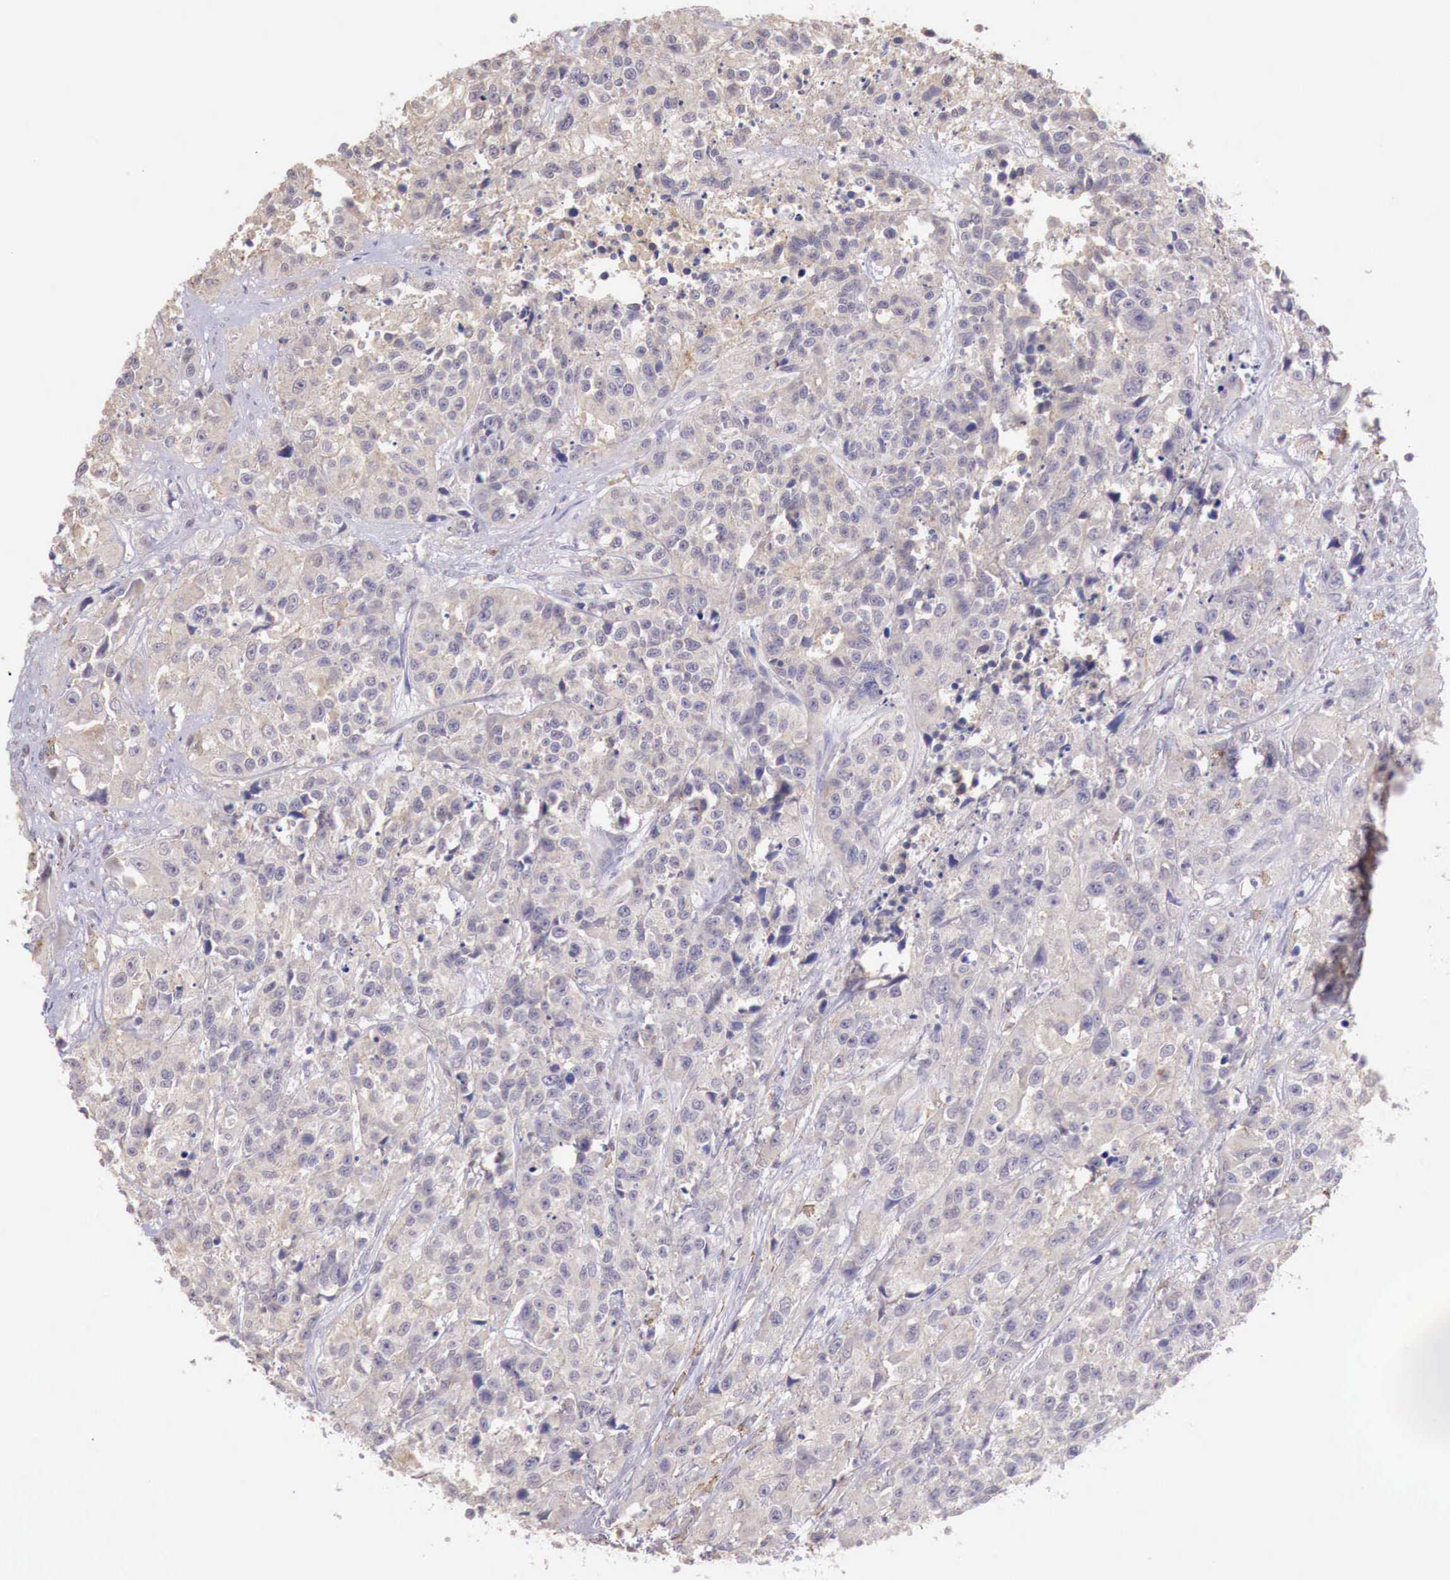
{"staining": {"intensity": "weak", "quantity": "25%-75%", "location": "cytoplasmic/membranous"}, "tissue": "urothelial cancer", "cell_type": "Tumor cells", "image_type": "cancer", "snomed": [{"axis": "morphology", "description": "Urothelial carcinoma, High grade"}, {"axis": "topography", "description": "Urinary bladder"}], "caption": "Protein expression analysis of human urothelial cancer reveals weak cytoplasmic/membranous staining in about 25%-75% of tumor cells.", "gene": "CHRDL1", "patient": {"sex": "female", "age": 81}}